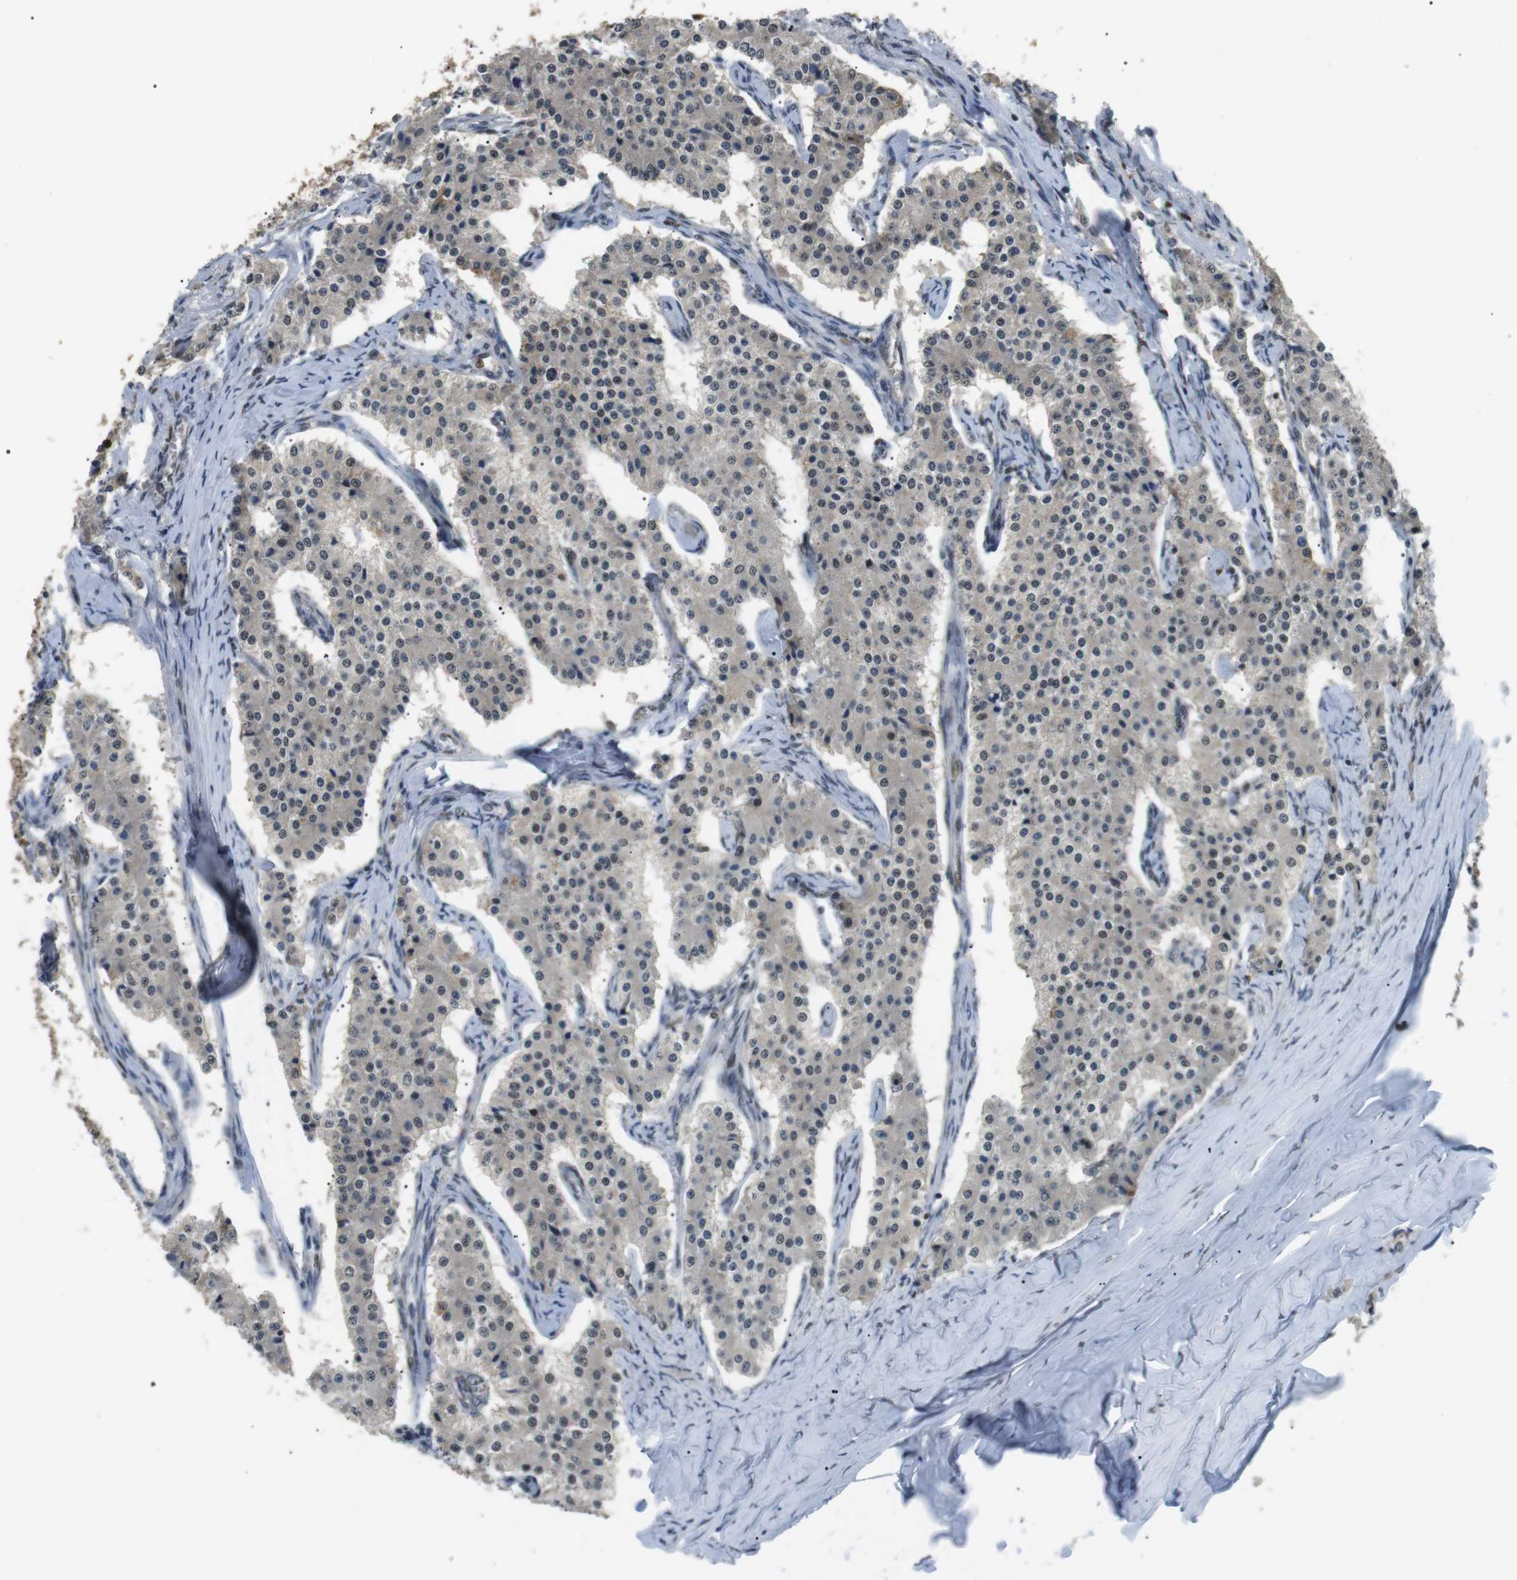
{"staining": {"intensity": "weak", "quantity": "<25%", "location": "nuclear"}, "tissue": "carcinoid", "cell_type": "Tumor cells", "image_type": "cancer", "snomed": [{"axis": "morphology", "description": "Carcinoid, malignant, NOS"}, {"axis": "topography", "description": "Colon"}], "caption": "Carcinoid was stained to show a protein in brown. There is no significant staining in tumor cells. Nuclei are stained in blue.", "gene": "ORAI3", "patient": {"sex": "female", "age": 52}}